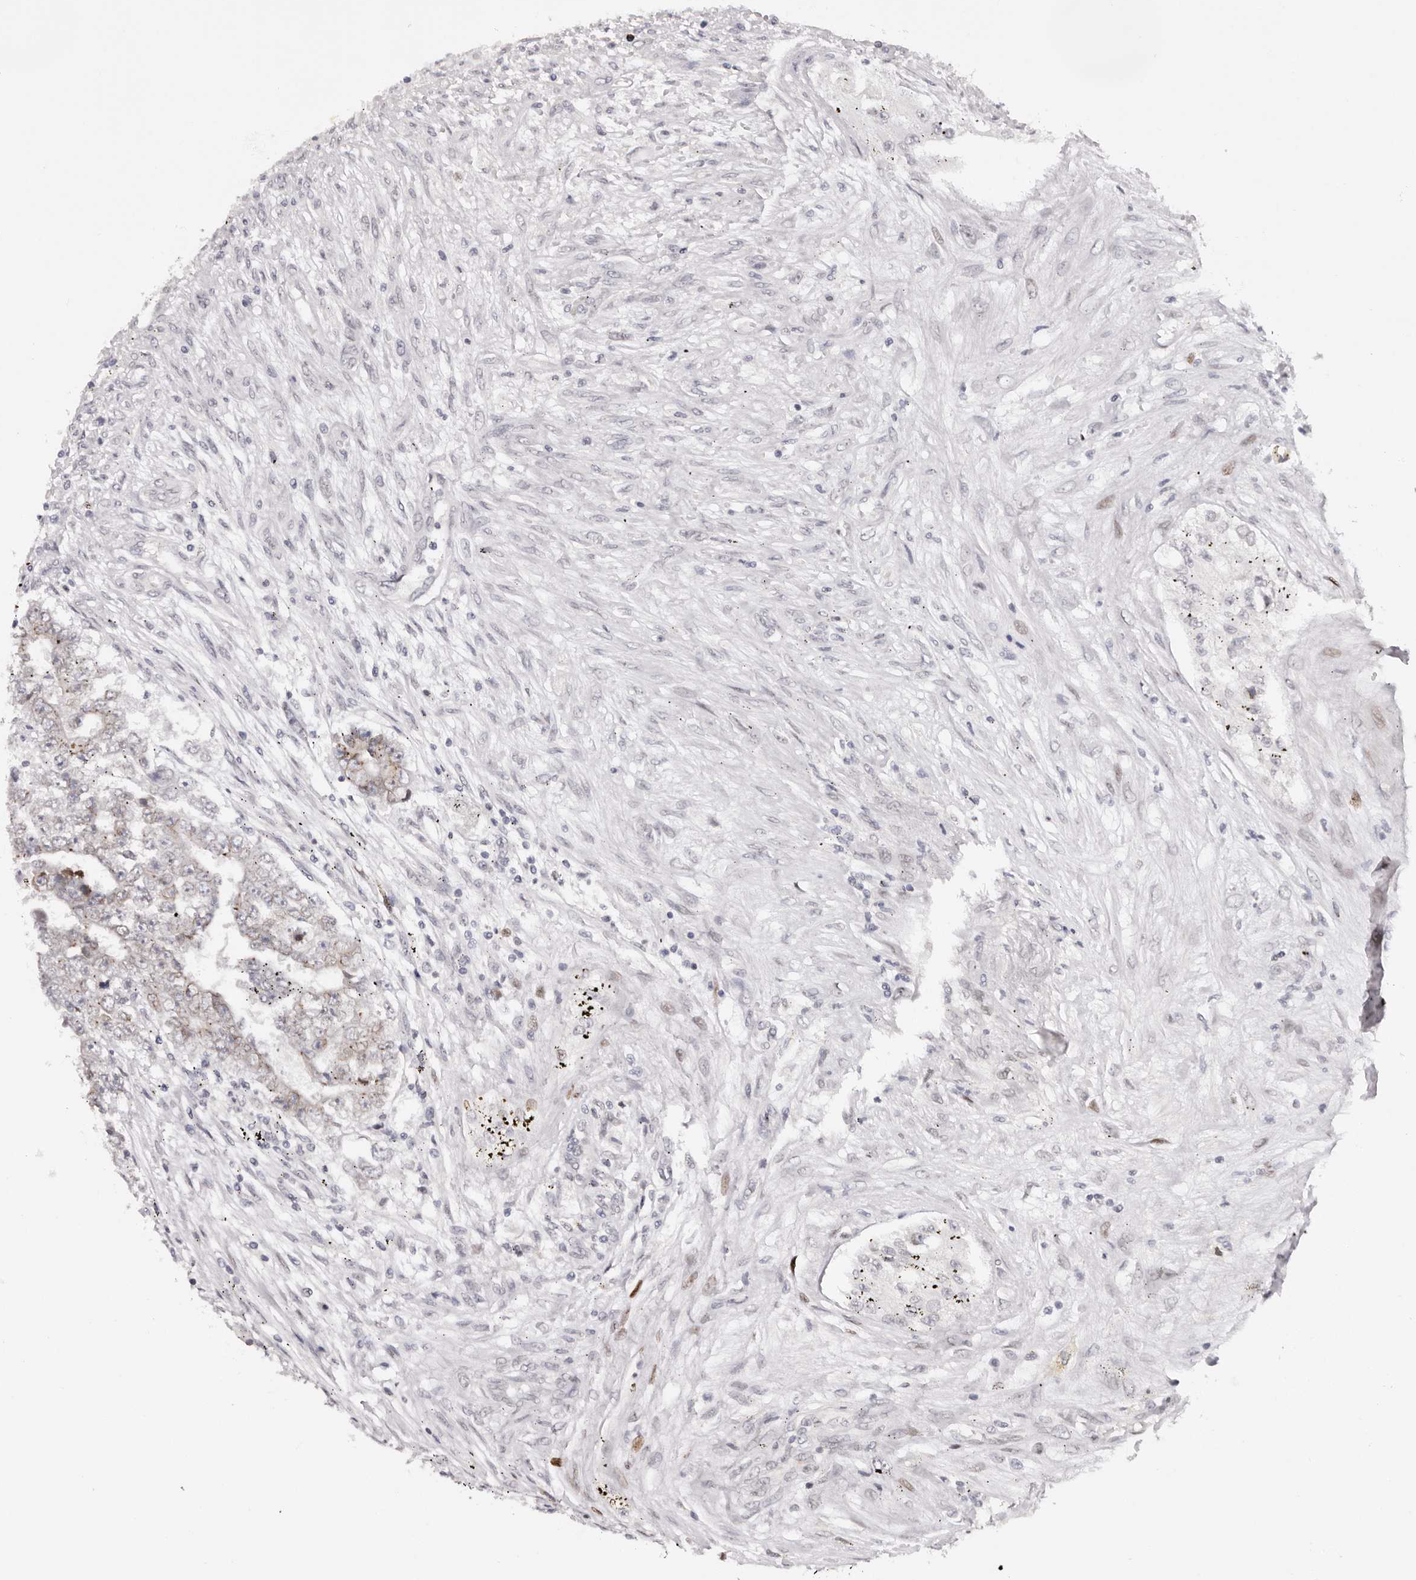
{"staining": {"intensity": "weak", "quantity": "25%-75%", "location": "cytoplasmic/membranous,nuclear"}, "tissue": "testis cancer", "cell_type": "Tumor cells", "image_type": "cancer", "snomed": [{"axis": "morphology", "description": "Carcinoma, Embryonal, NOS"}, {"axis": "topography", "description": "Testis"}], "caption": "Protein staining of testis cancer (embryonal carcinoma) tissue demonstrates weak cytoplasmic/membranous and nuclear staining in about 25%-75% of tumor cells.", "gene": "NUP153", "patient": {"sex": "male", "age": 25}}